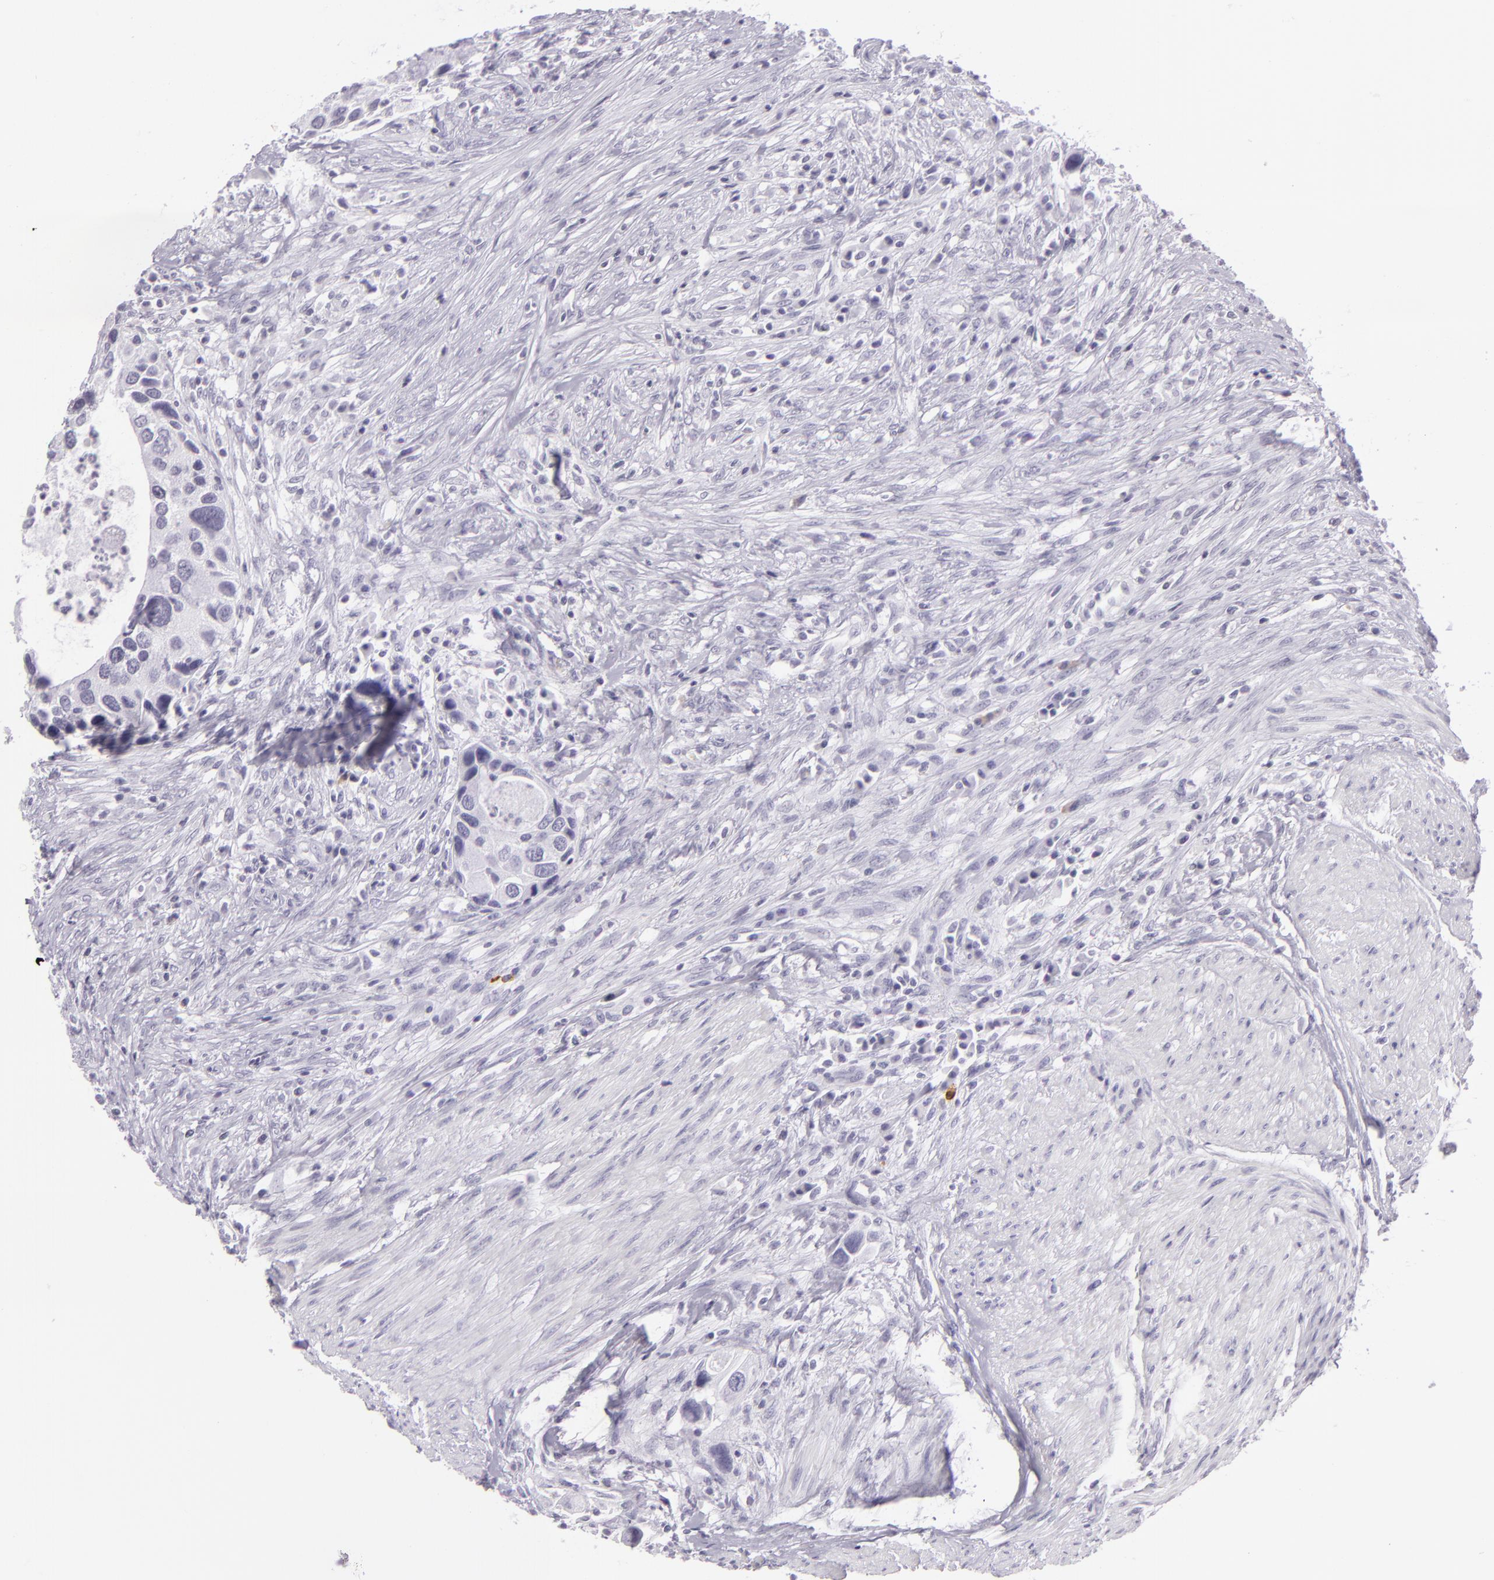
{"staining": {"intensity": "negative", "quantity": "none", "location": "none"}, "tissue": "urothelial cancer", "cell_type": "Tumor cells", "image_type": "cancer", "snomed": [{"axis": "morphology", "description": "Urothelial carcinoma, High grade"}, {"axis": "topography", "description": "Urinary bladder"}], "caption": "DAB immunohistochemical staining of human urothelial cancer demonstrates no significant staining in tumor cells.", "gene": "MUC6", "patient": {"sex": "male", "age": 66}}